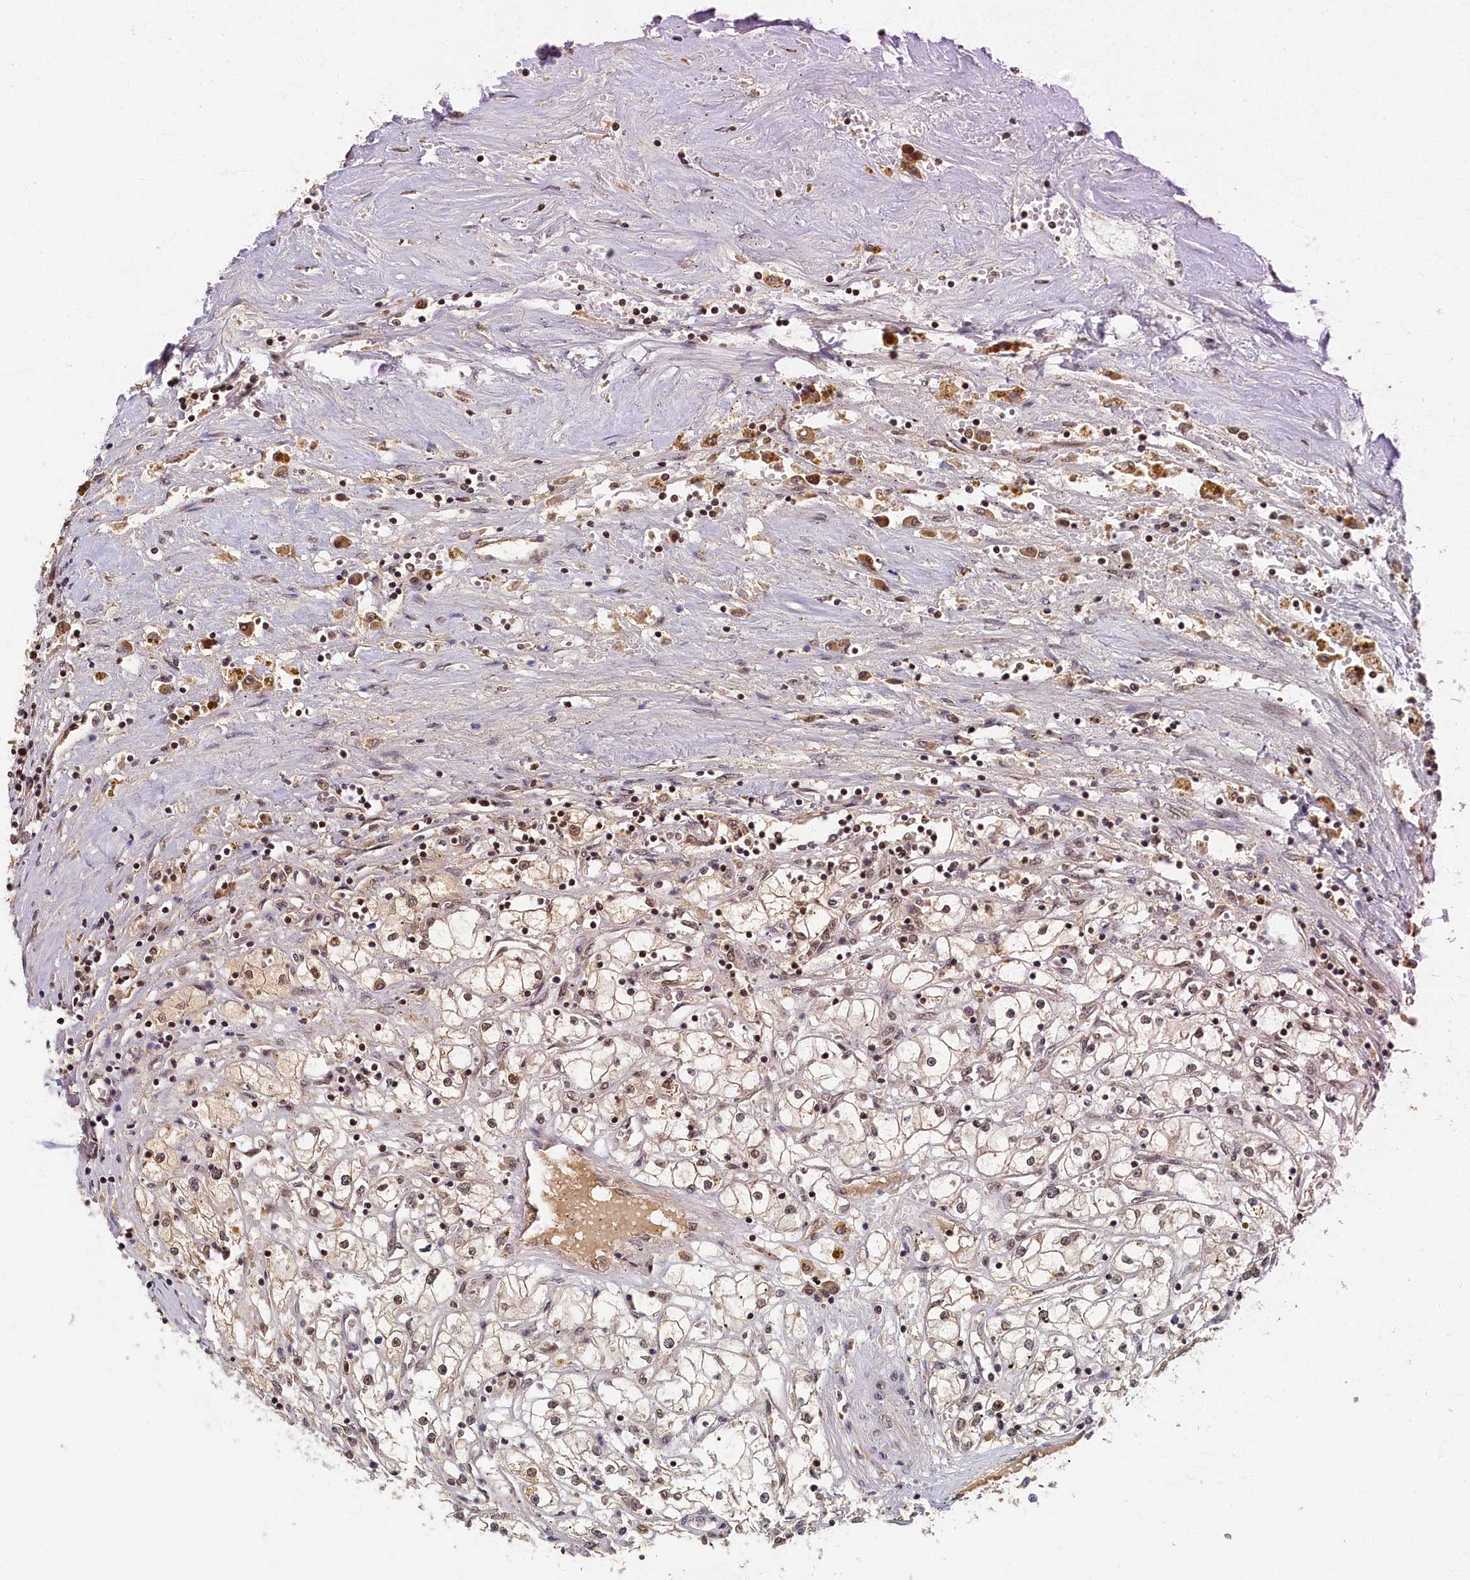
{"staining": {"intensity": "weak", "quantity": "25%-75%", "location": "nuclear"}, "tissue": "renal cancer", "cell_type": "Tumor cells", "image_type": "cancer", "snomed": [{"axis": "morphology", "description": "Adenocarcinoma, NOS"}, {"axis": "topography", "description": "Kidney"}], "caption": "Renal cancer (adenocarcinoma) stained with a brown dye shows weak nuclear positive positivity in approximately 25%-75% of tumor cells.", "gene": "CKAP2L", "patient": {"sex": "male", "age": 56}}